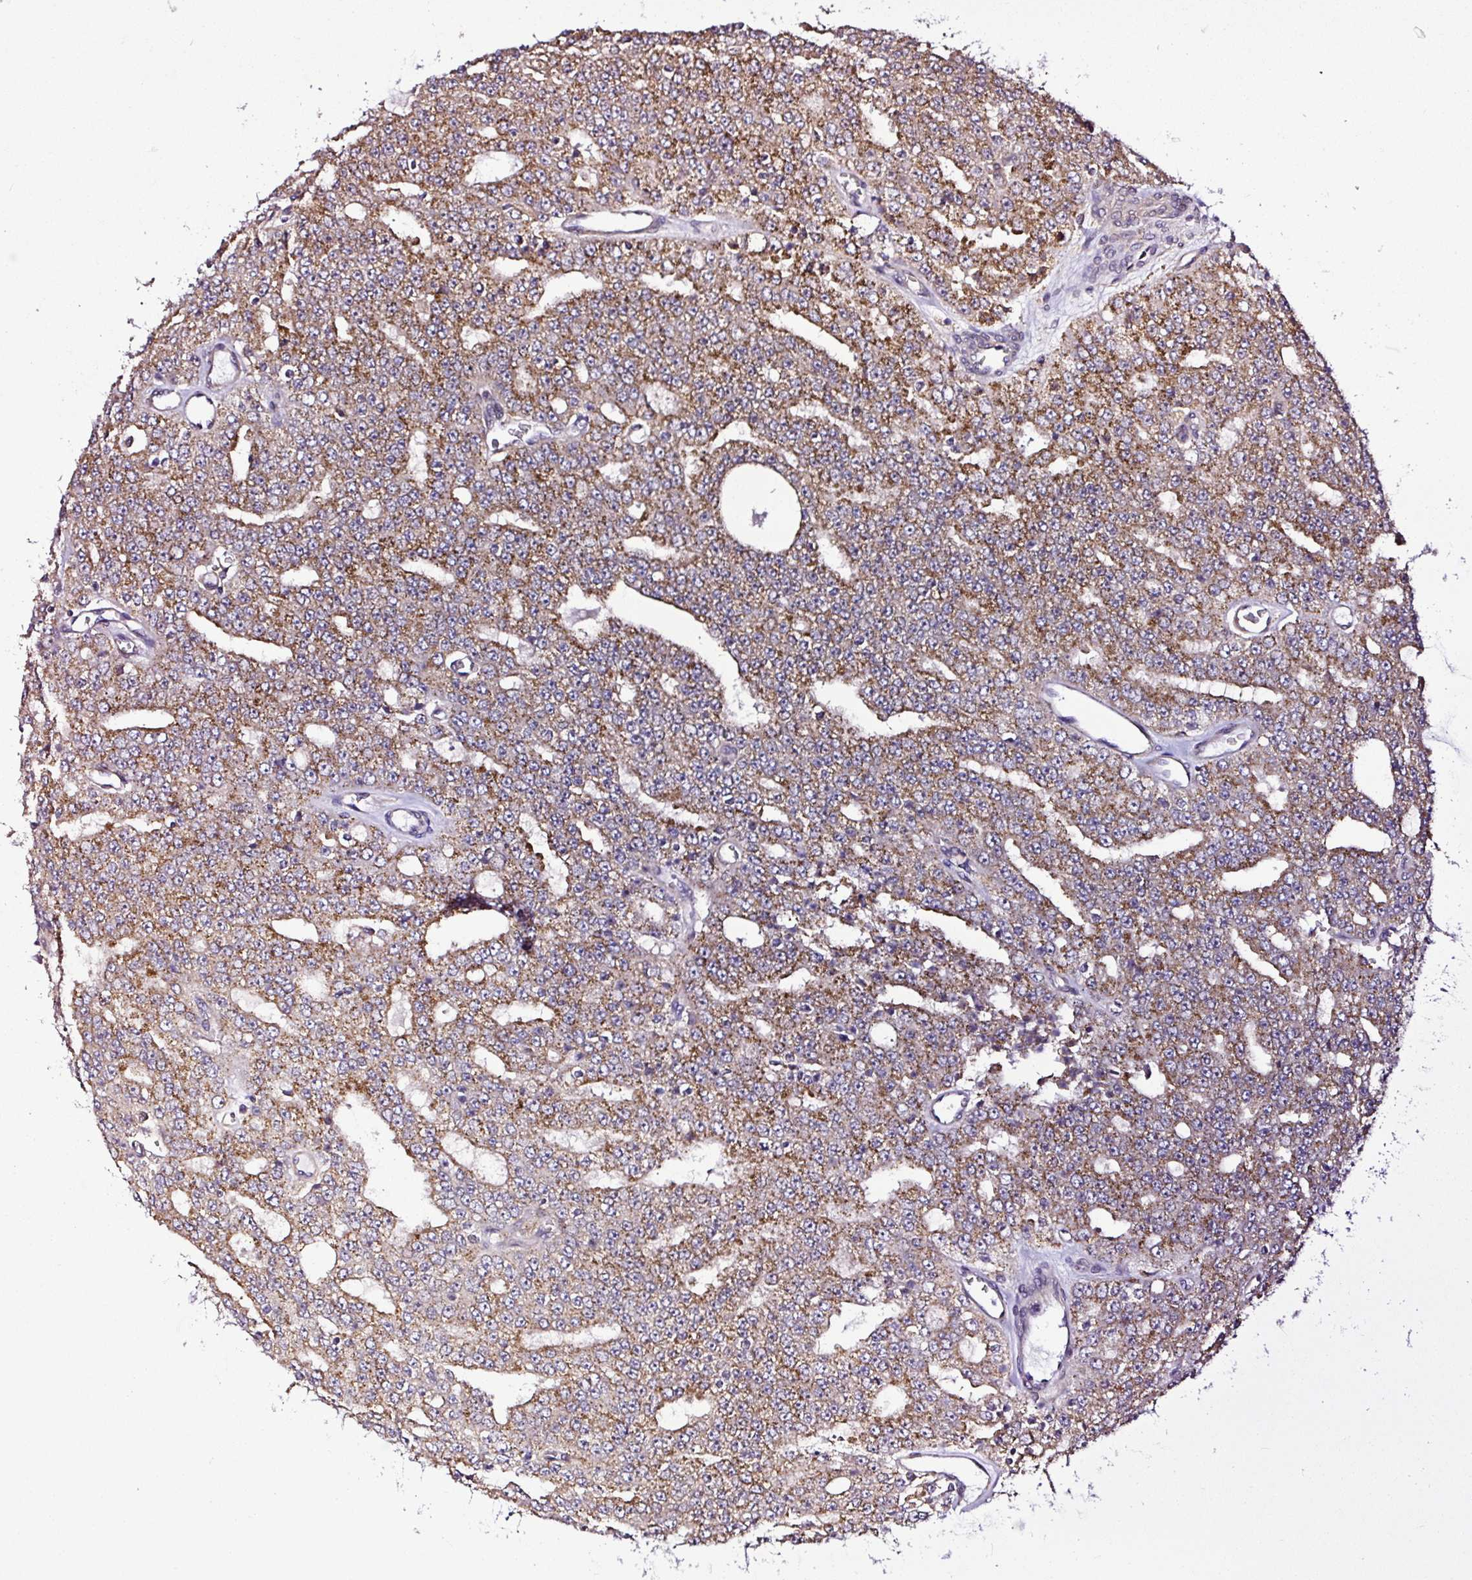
{"staining": {"intensity": "moderate", "quantity": "25%-75%", "location": "cytoplasmic/membranous"}, "tissue": "prostate cancer", "cell_type": "Tumor cells", "image_type": "cancer", "snomed": [{"axis": "morphology", "description": "Adenocarcinoma, High grade"}, {"axis": "topography", "description": "Prostate"}], "caption": "Protein positivity by immunohistochemistry (IHC) demonstrates moderate cytoplasmic/membranous expression in about 25%-75% of tumor cells in prostate cancer.", "gene": "FAM153A", "patient": {"sex": "male", "age": 63}}